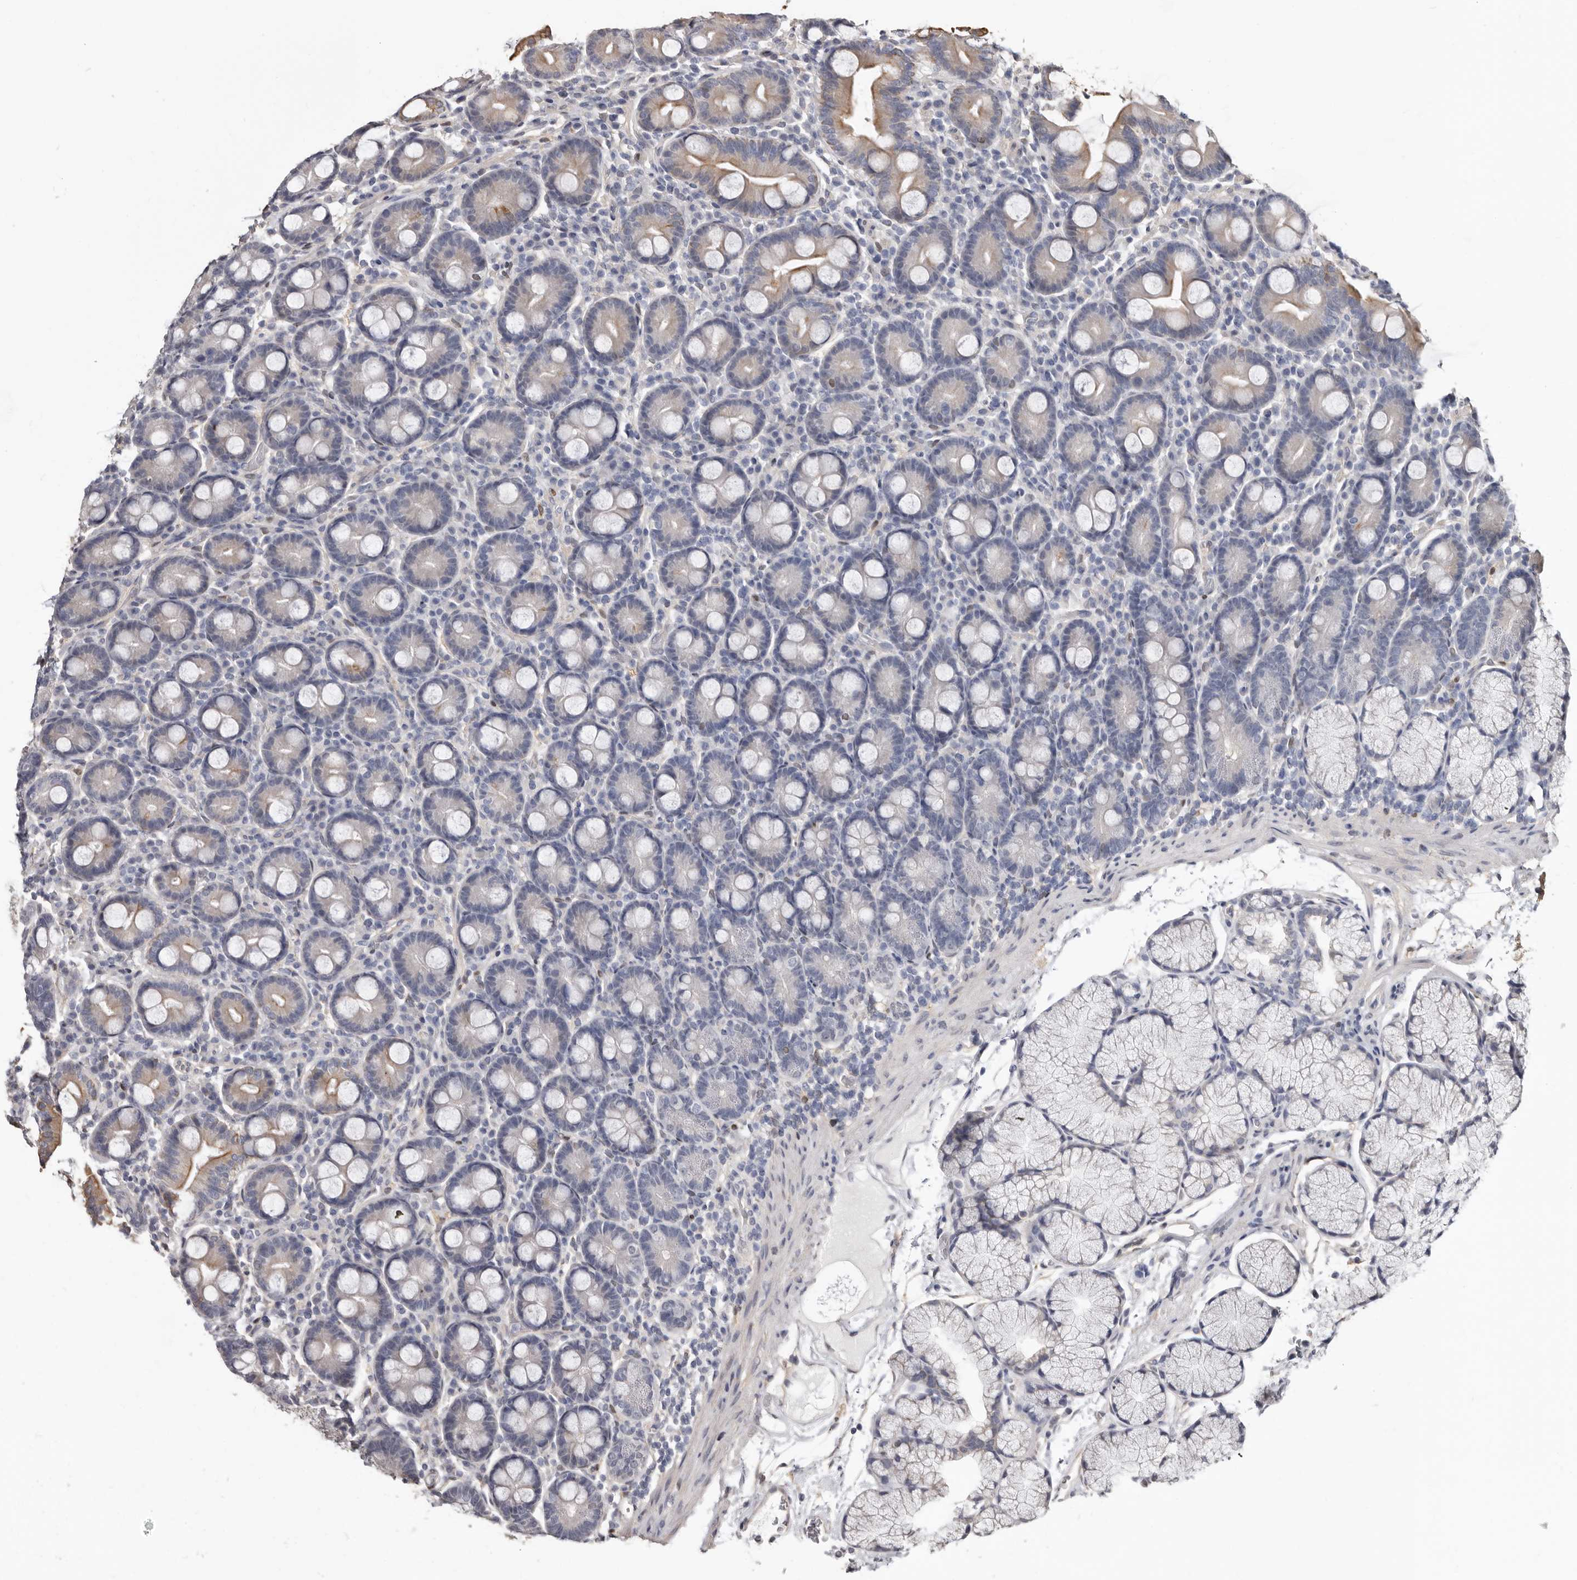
{"staining": {"intensity": "moderate", "quantity": "<25%", "location": "cytoplasmic/membranous"}, "tissue": "duodenum", "cell_type": "Glandular cells", "image_type": "normal", "snomed": [{"axis": "morphology", "description": "Normal tissue, NOS"}, {"axis": "topography", "description": "Duodenum"}], "caption": "High-magnification brightfield microscopy of benign duodenum stained with DAB (3,3'-diaminobenzidine) (brown) and counterstained with hematoxylin (blue). glandular cells exhibit moderate cytoplasmic/membranous positivity is appreciated in about<25% of cells.", "gene": "KHDRBS2", "patient": {"sex": "male", "age": 35}}